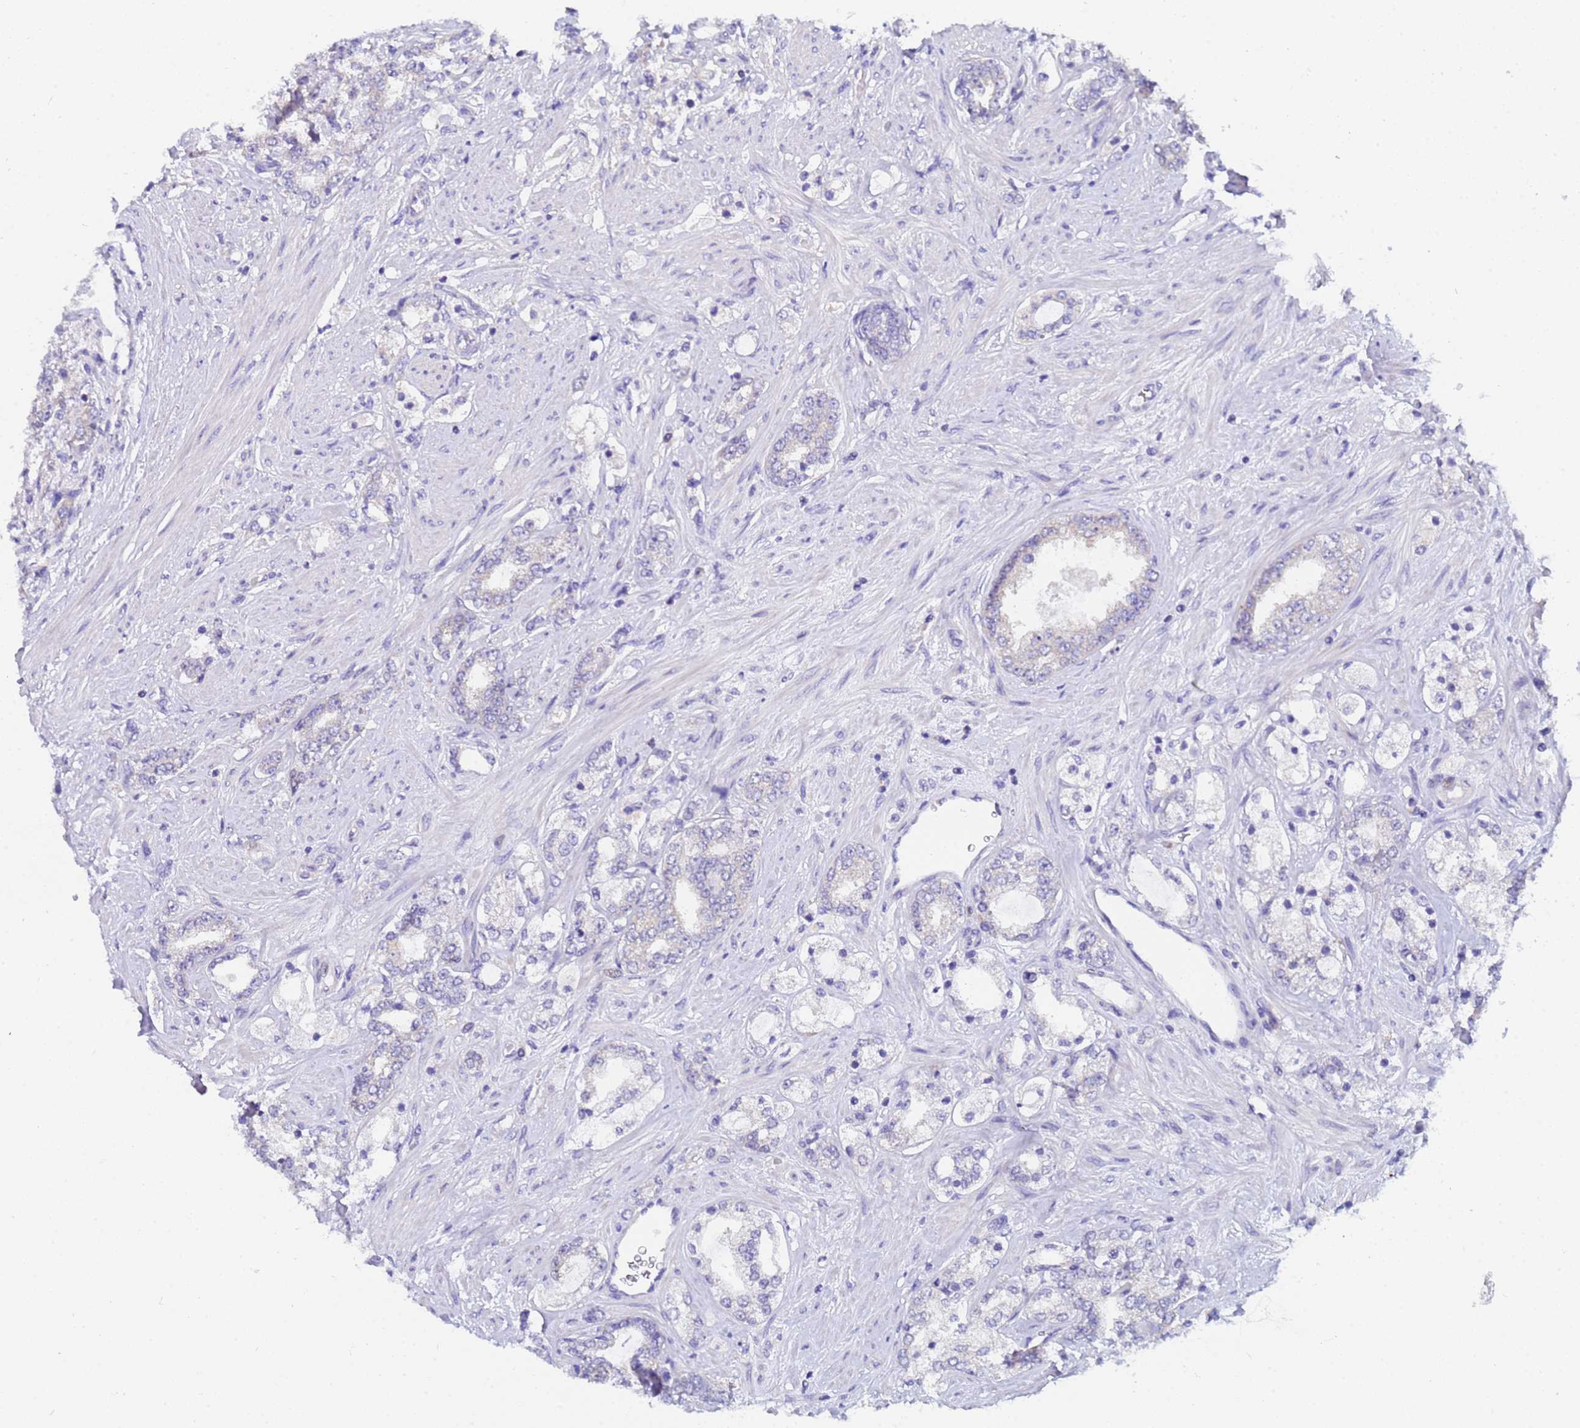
{"staining": {"intensity": "negative", "quantity": "none", "location": "none"}, "tissue": "prostate cancer", "cell_type": "Tumor cells", "image_type": "cancer", "snomed": [{"axis": "morphology", "description": "Adenocarcinoma, High grade"}, {"axis": "topography", "description": "Prostate"}], "caption": "Prostate cancer (adenocarcinoma (high-grade)) stained for a protein using immunohistochemistry (IHC) demonstrates no expression tumor cells.", "gene": "UBE2O", "patient": {"sex": "male", "age": 64}}